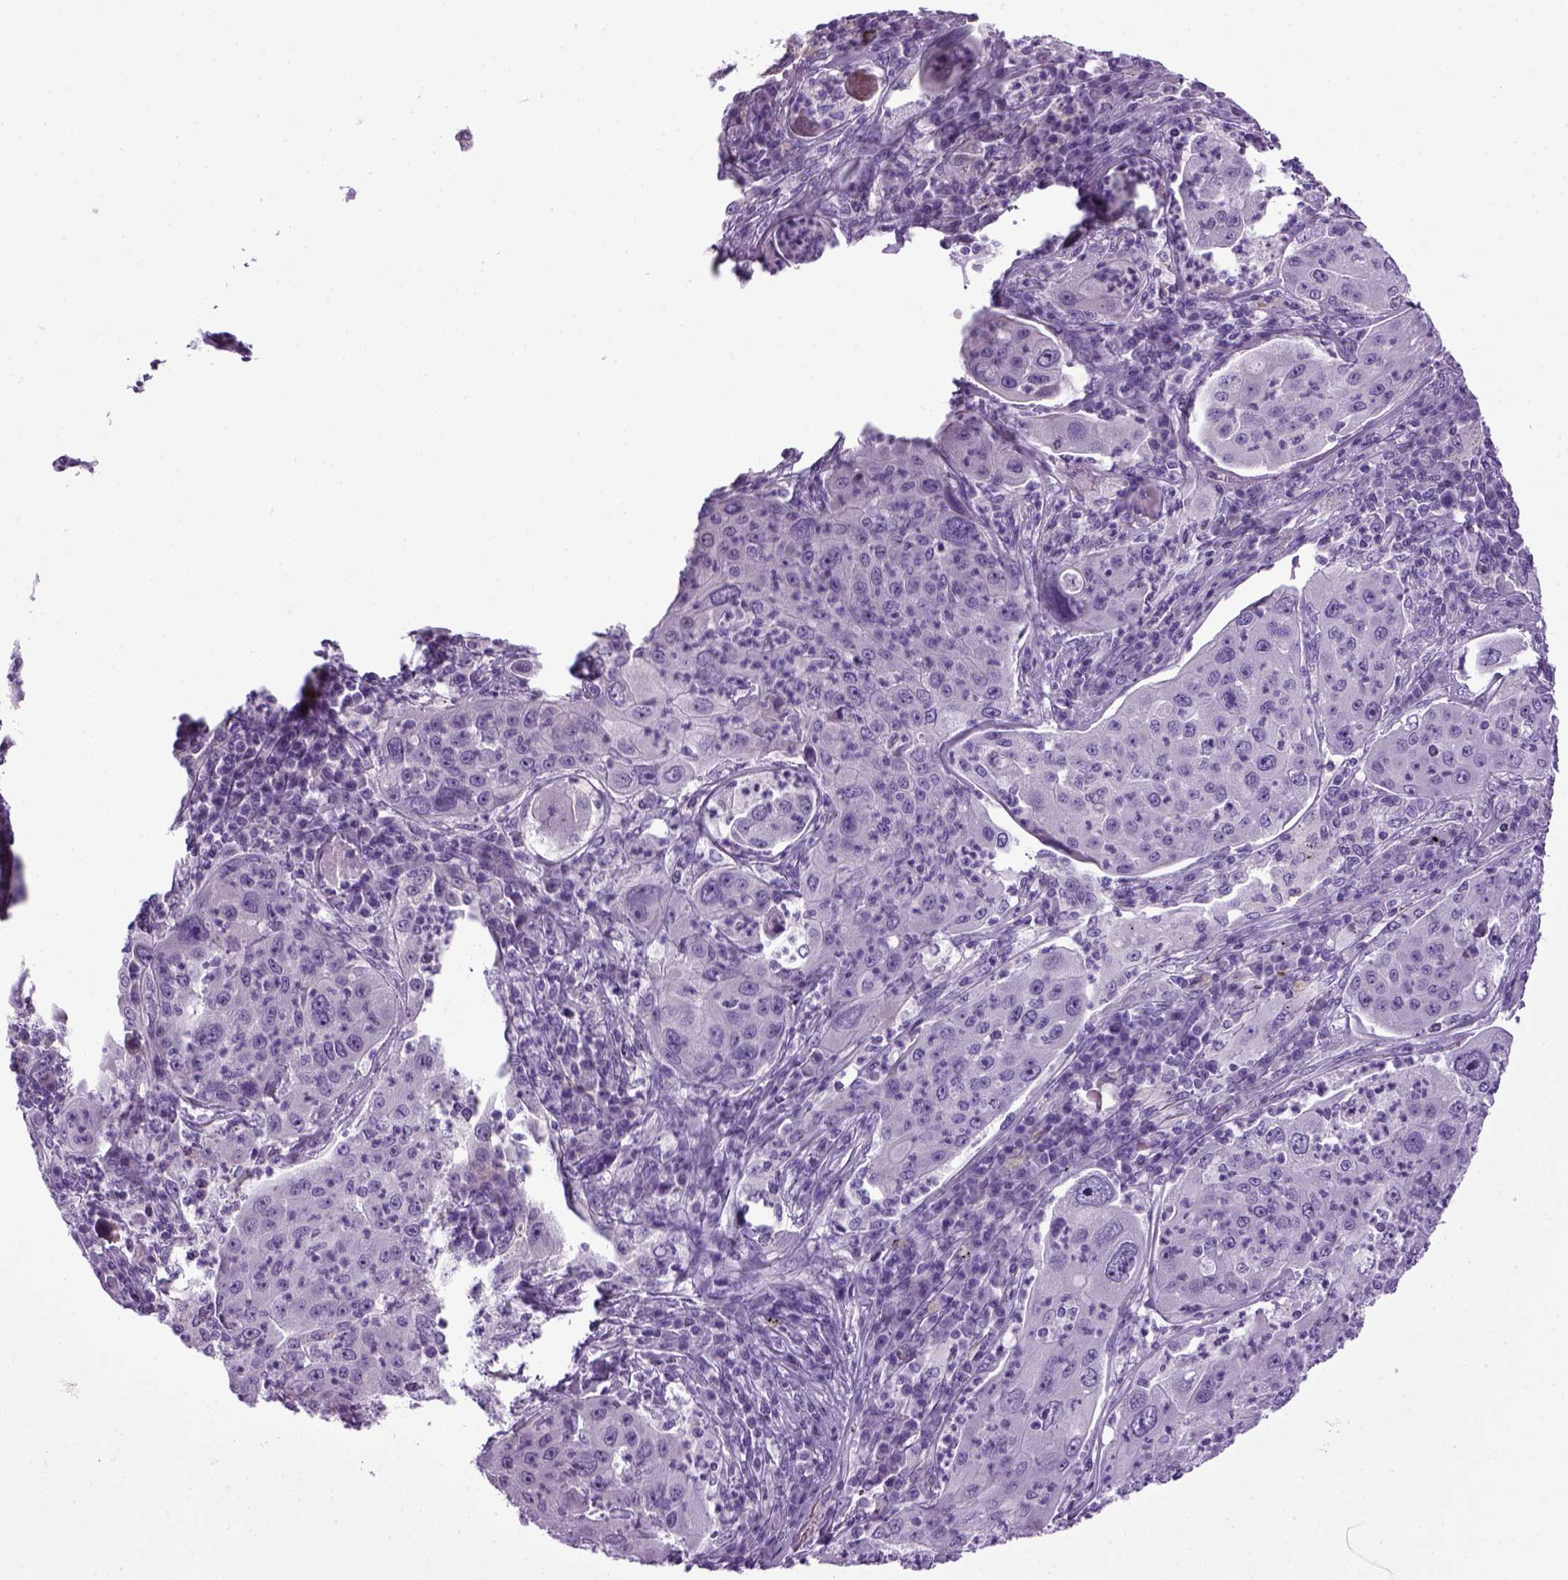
{"staining": {"intensity": "negative", "quantity": "none", "location": "none"}, "tissue": "lung cancer", "cell_type": "Tumor cells", "image_type": "cancer", "snomed": [{"axis": "morphology", "description": "Squamous cell carcinoma, NOS"}, {"axis": "topography", "description": "Lung"}], "caption": "An immunohistochemistry photomicrograph of lung squamous cell carcinoma is shown. There is no staining in tumor cells of lung squamous cell carcinoma.", "gene": "HMCN2", "patient": {"sex": "female", "age": 59}}